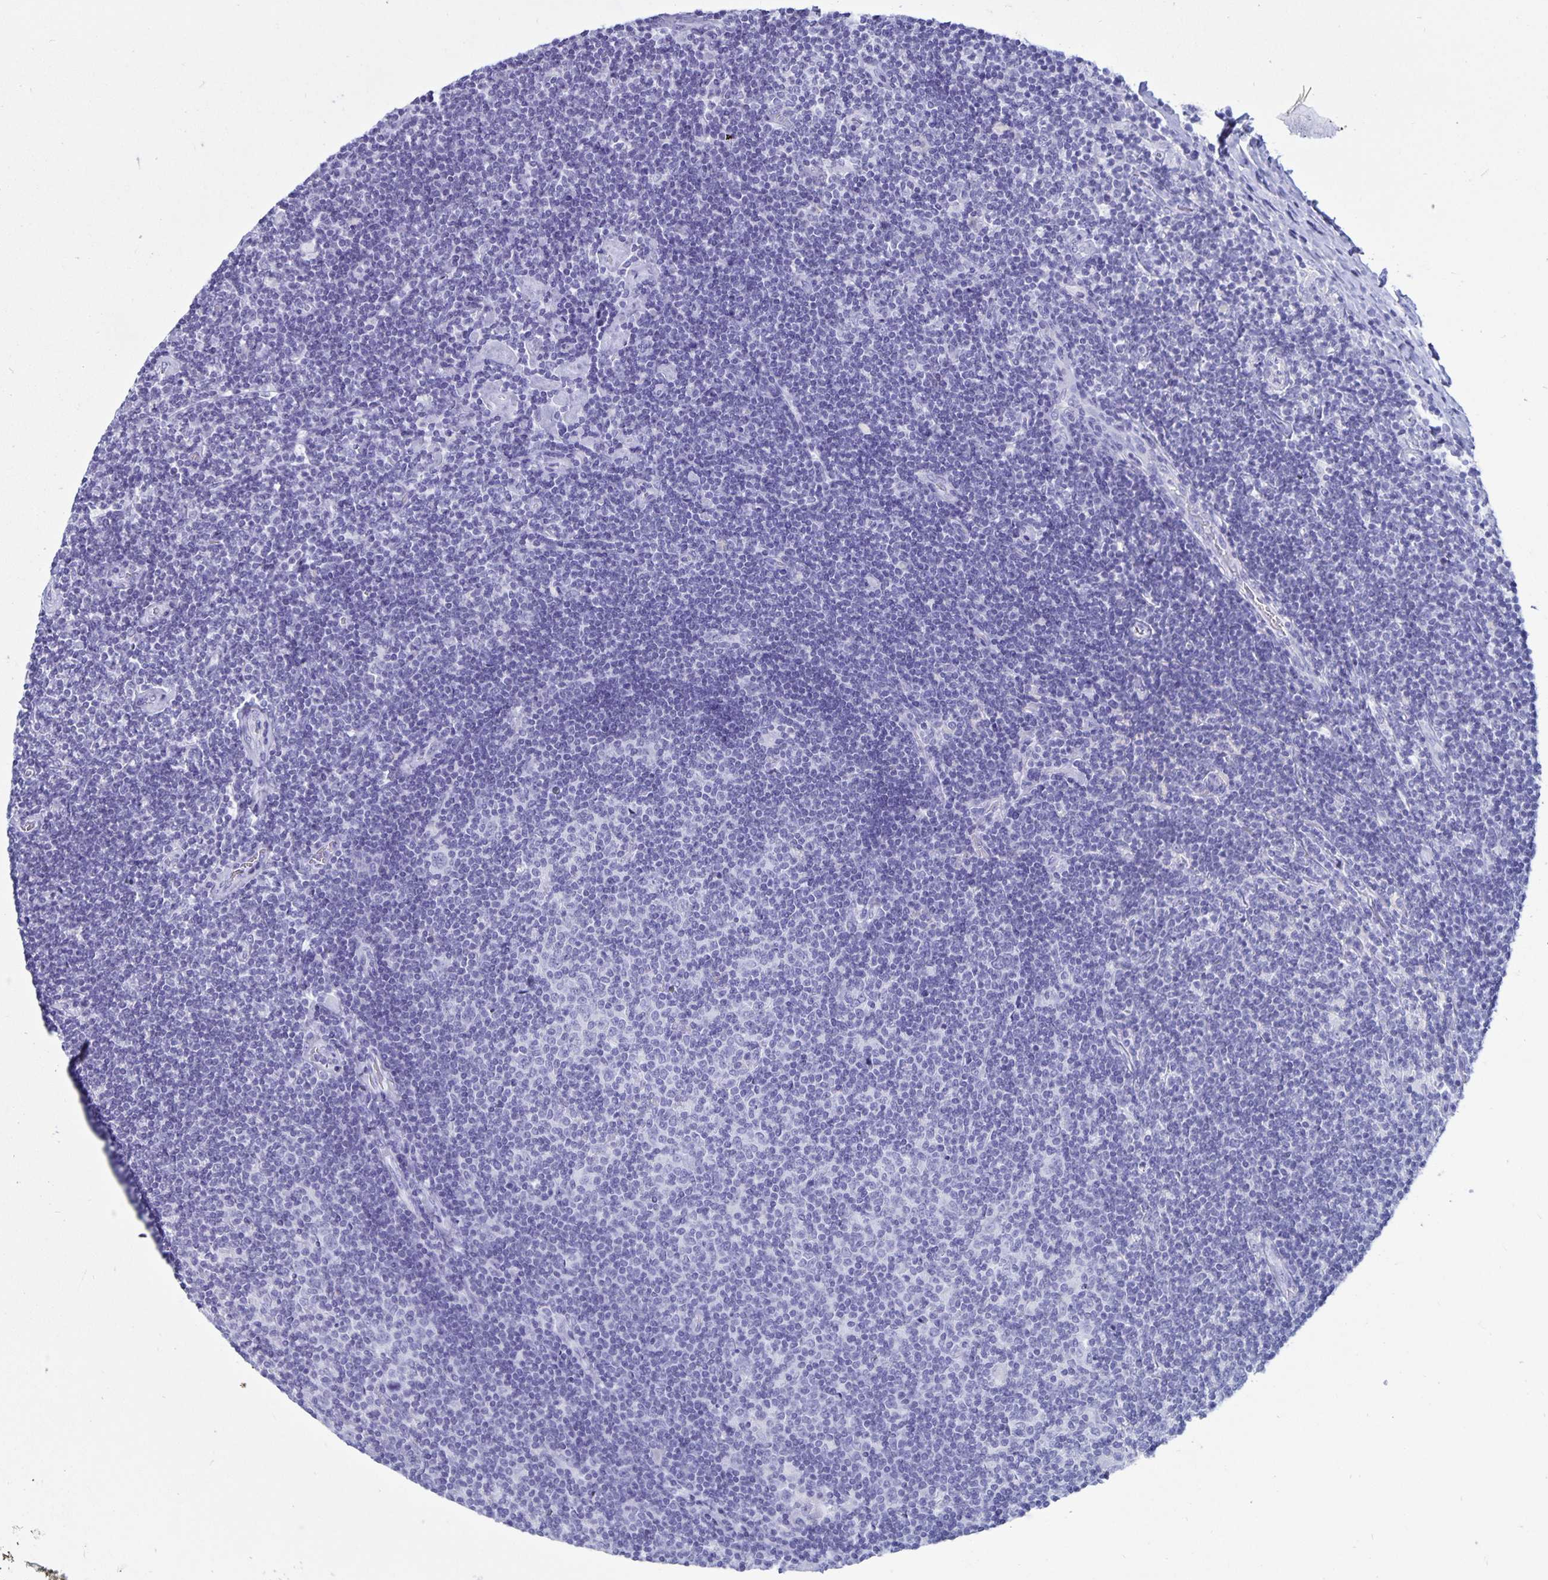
{"staining": {"intensity": "negative", "quantity": "none", "location": "none"}, "tissue": "lymphoma", "cell_type": "Tumor cells", "image_type": "cancer", "snomed": [{"axis": "morphology", "description": "Hodgkin's disease, NOS"}, {"axis": "topography", "description": "Lymph node"}], "caption": "Human Hodgkin's disease stained for a protein using IHC reveals no expression in tumor cells.", "gene": "BPIFA3", "patient": {"sex": "male", "age": 40}}